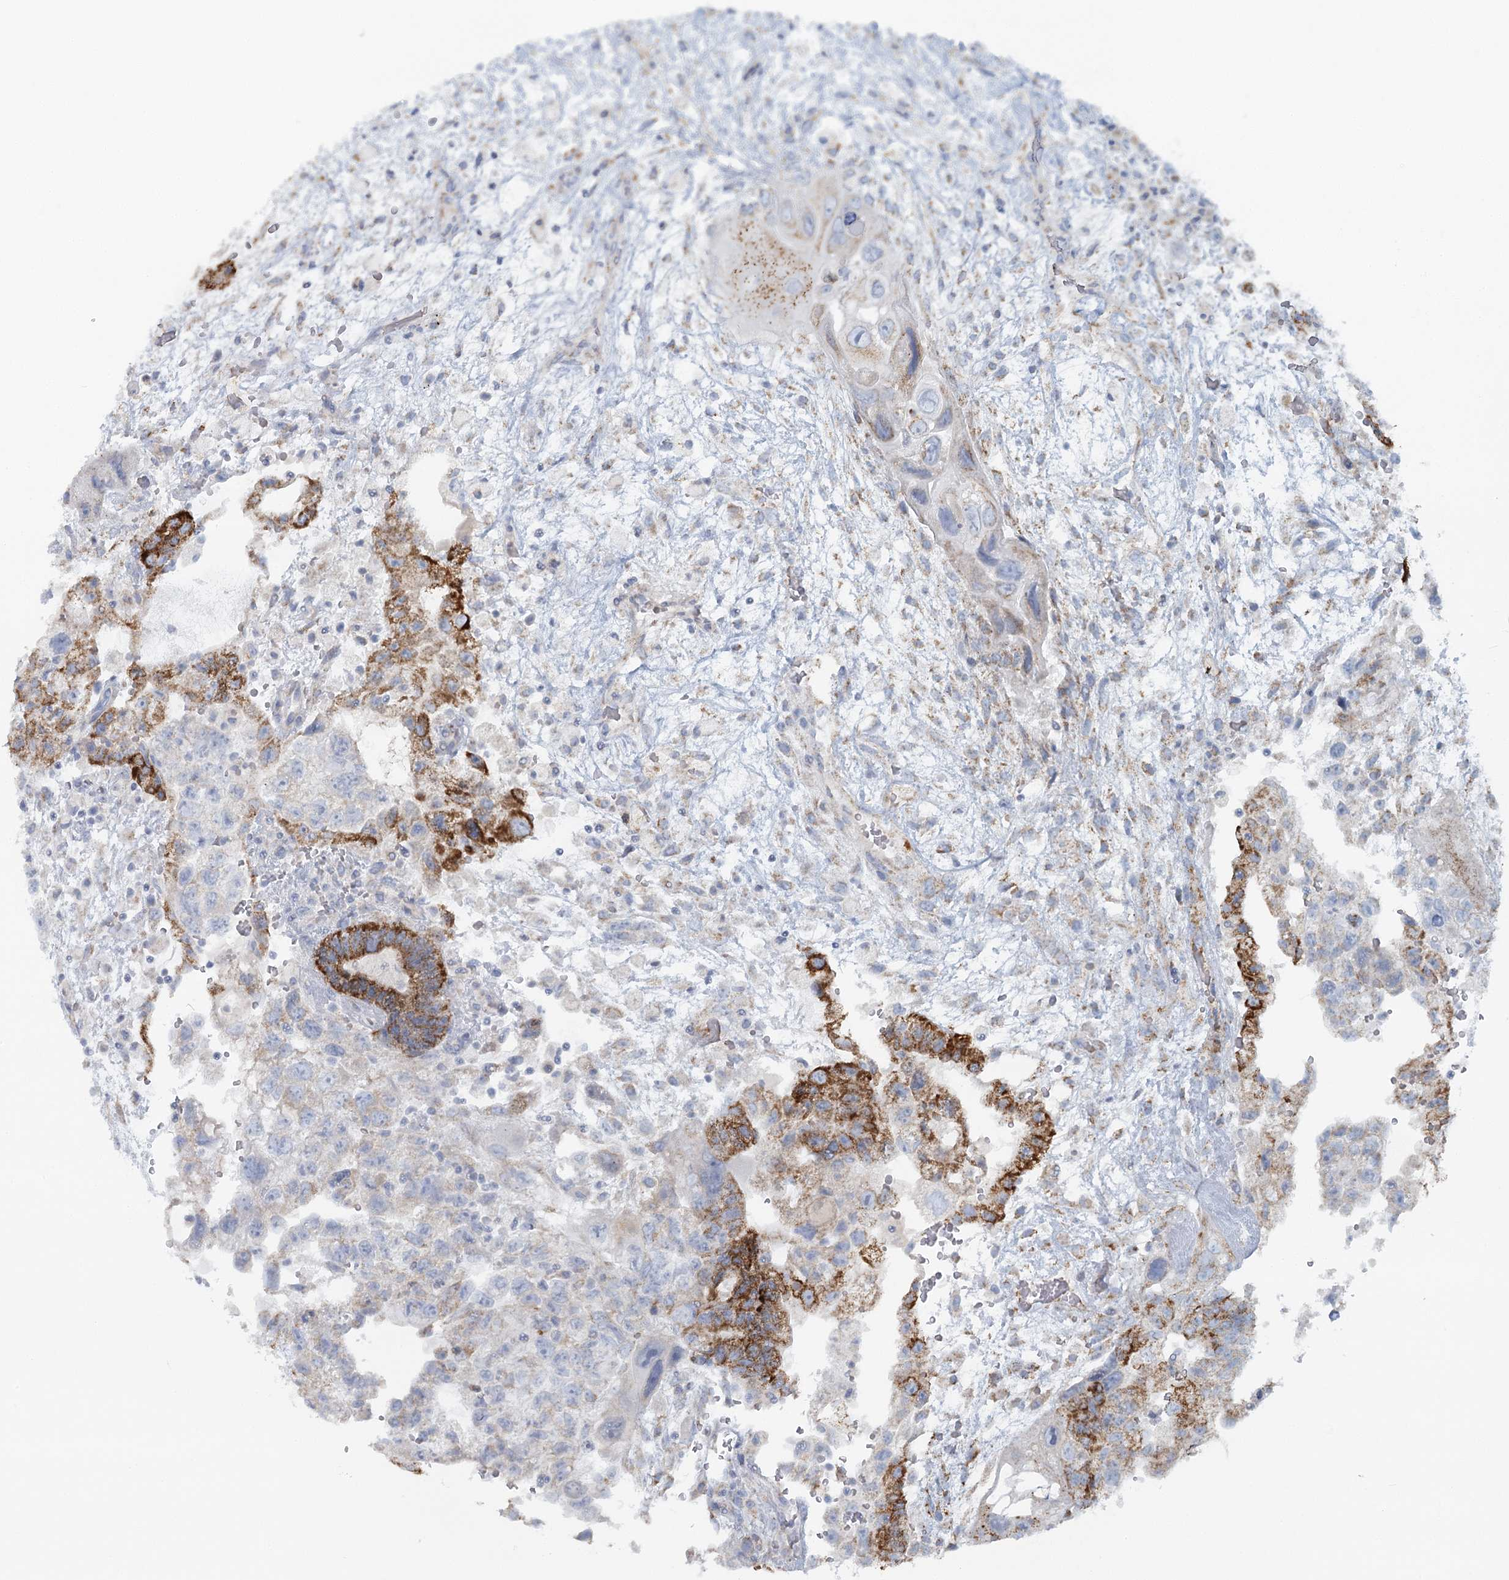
{"staining": {"intensity": "strong", "quantity": "<25%", "location": "cytoplasmic/membranous"}, "tissue": "testis cancer", "cell_type": "Tumor cells", "image_type": "cancer", "snomed": [{"axis": "morphology", "description": "Carcinoma, Embryonal, NOS"}, {"axis": "topography", "description": "Testis"}], "caption": "Protein analysis of testis cancer tissue shows strong cytoplasmic/membranous positivity in about <25% of tumor cells.", "gene": "BPHL", "patient": {"sex": "male", "age": 36}}